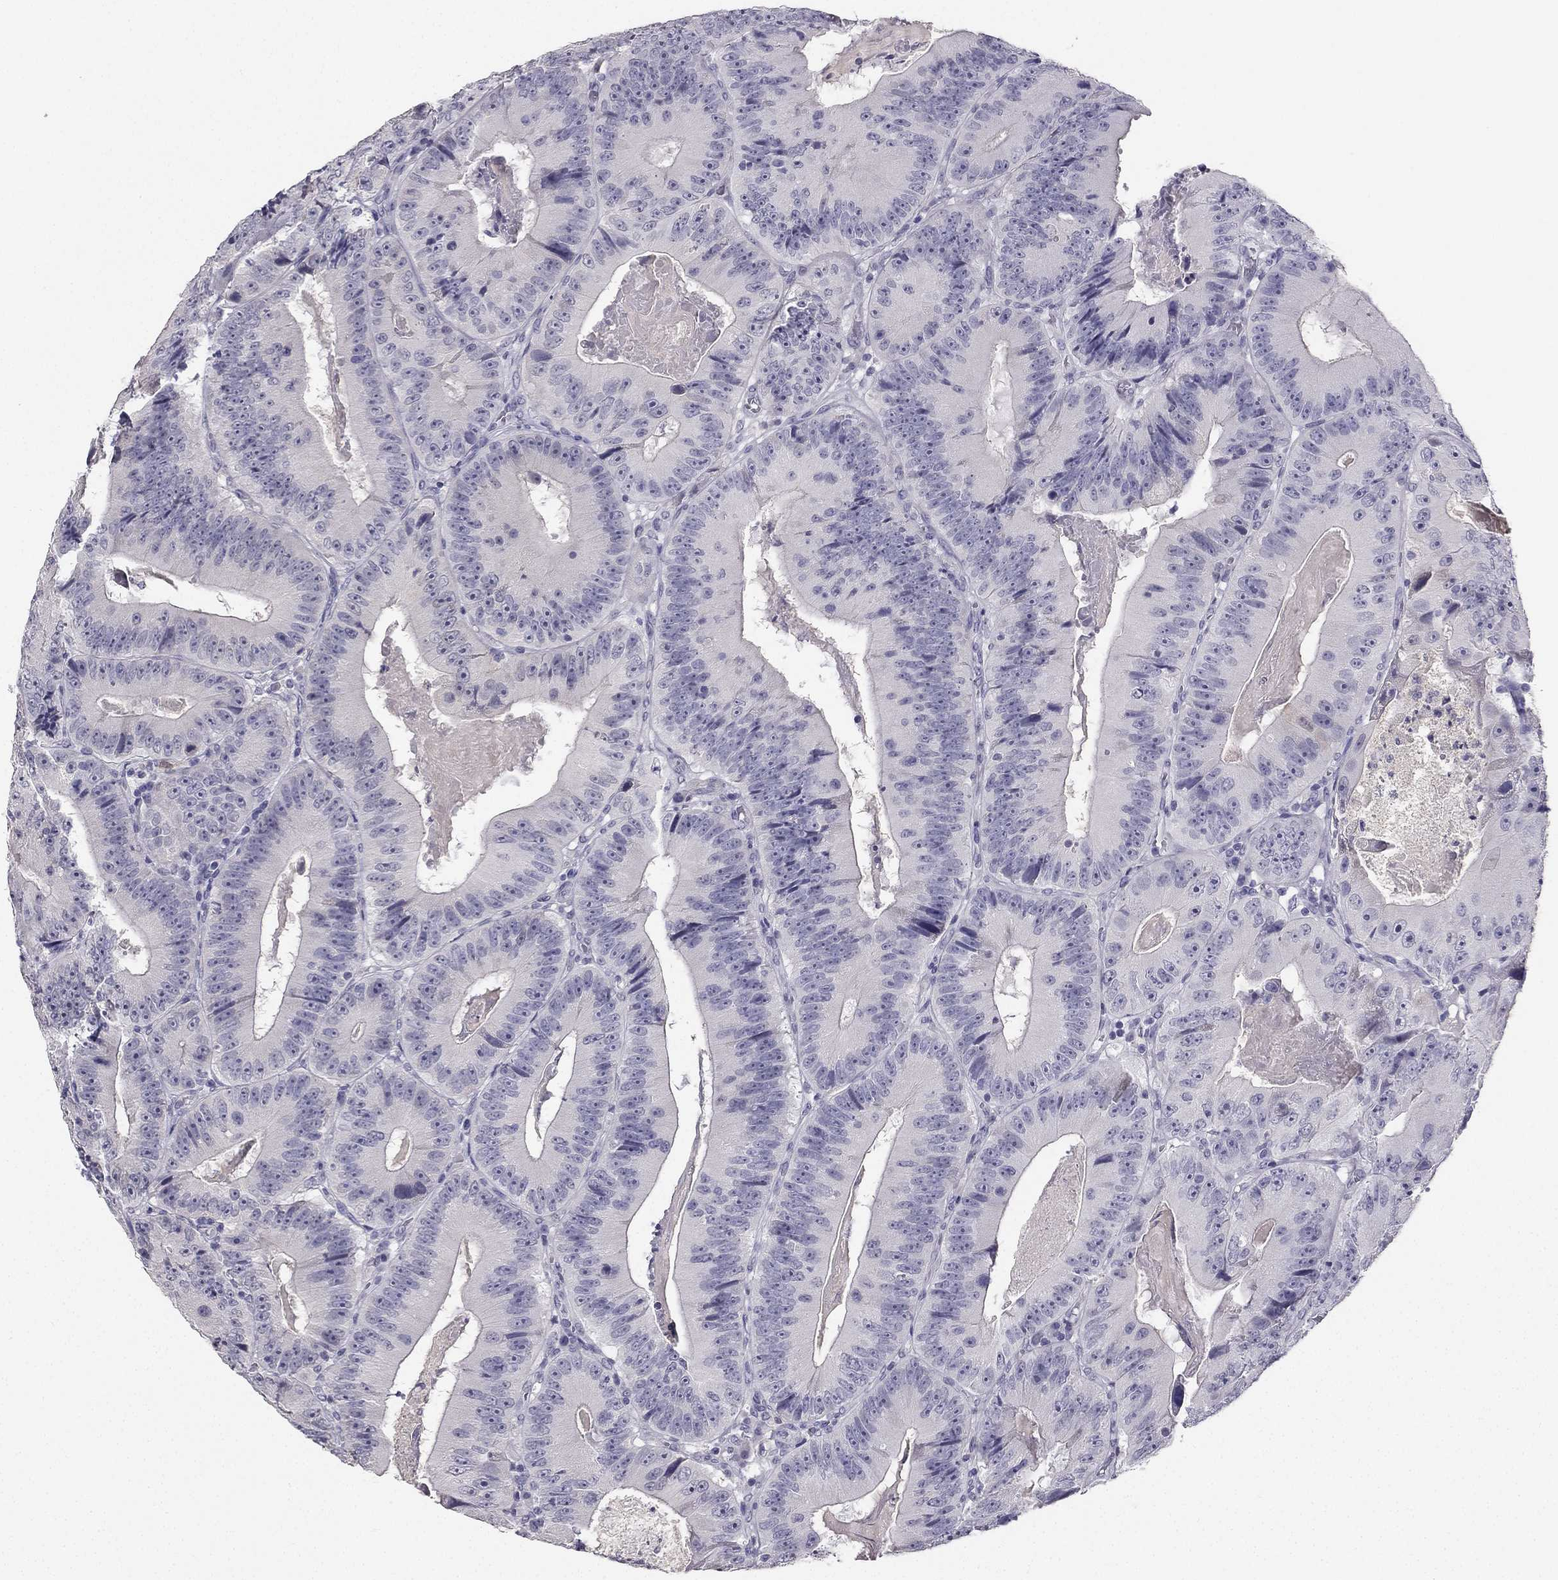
{"staining": {"intensity": "negative", "quantity": "none", "location": "none"}, "tissue": "colorectal cancer", "cell_type": "Tumor cells", "image_type": "cancer", "snomed": [{"axis": "morphology", "description": "Adenocarcinoma, NOS"}, {"axis": "topography", "description": "Colon"}], "caption": "A high-resolution photomicrograph shows immunohistochemistry (IHC) staining of colorectal cancer (adenocarcinoma), which shows no significant expression in tumor cells.", "gene": "CALB2", "patient": {"sex": "female", "age": 86}}